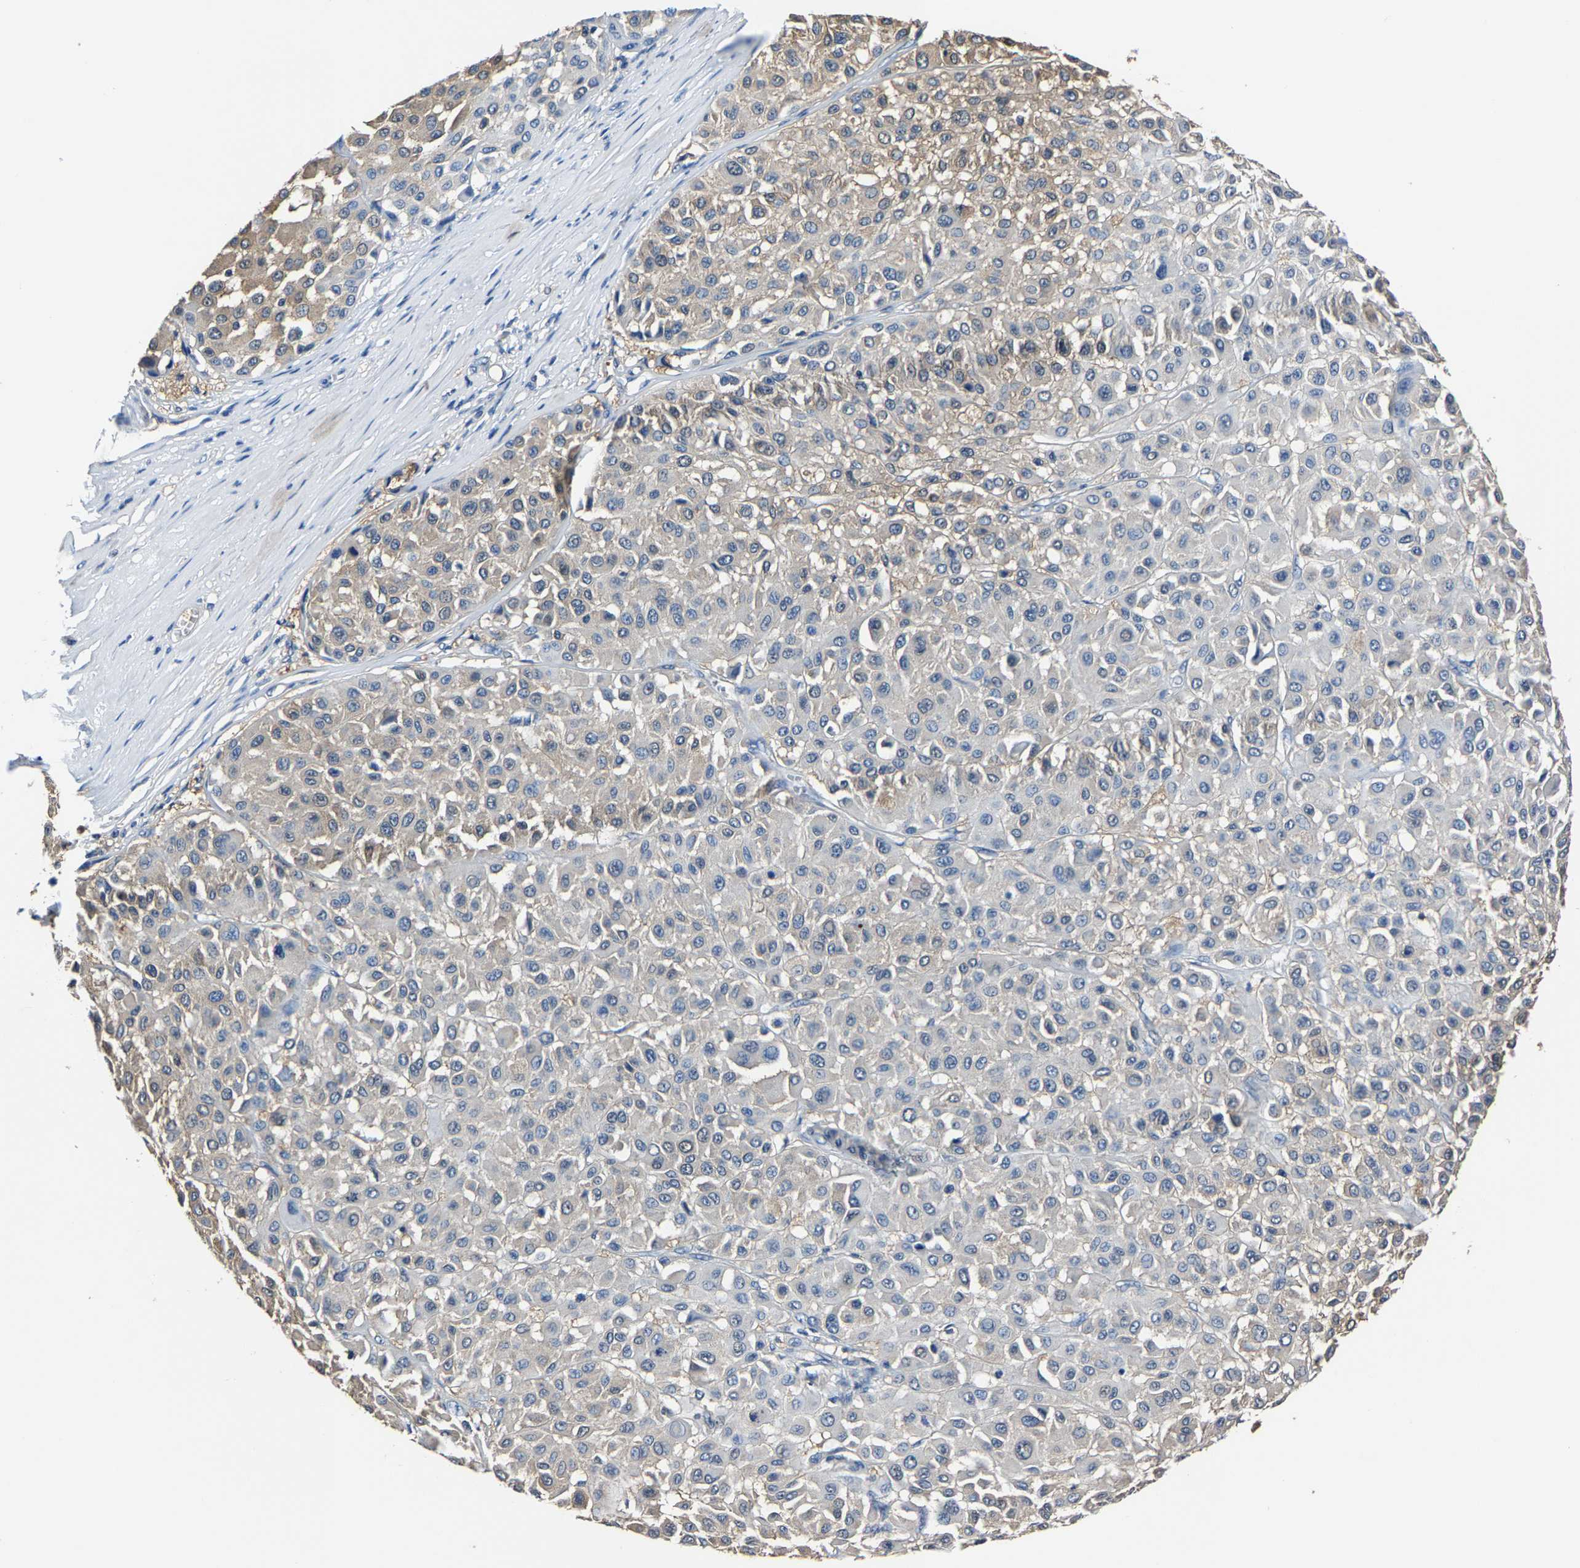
{"staining": {"intensity": "negative", "quantity": "none", "location": "none"}, "tissue": "melanoma", "cell_type": "Tumor cells", "image_type": "cancer", "snomed": [{"axis": "morphology", "description": "Malignant melanoma, Metastatic site"}, {"axis": "topography", "description": "Soft tissue"}], "caption": "Tumor cells show no significant protein expression in malignant melanoma (metastatic site).", "gene": "ALDOB", "patient": {"sex": "male", "age": 41}}